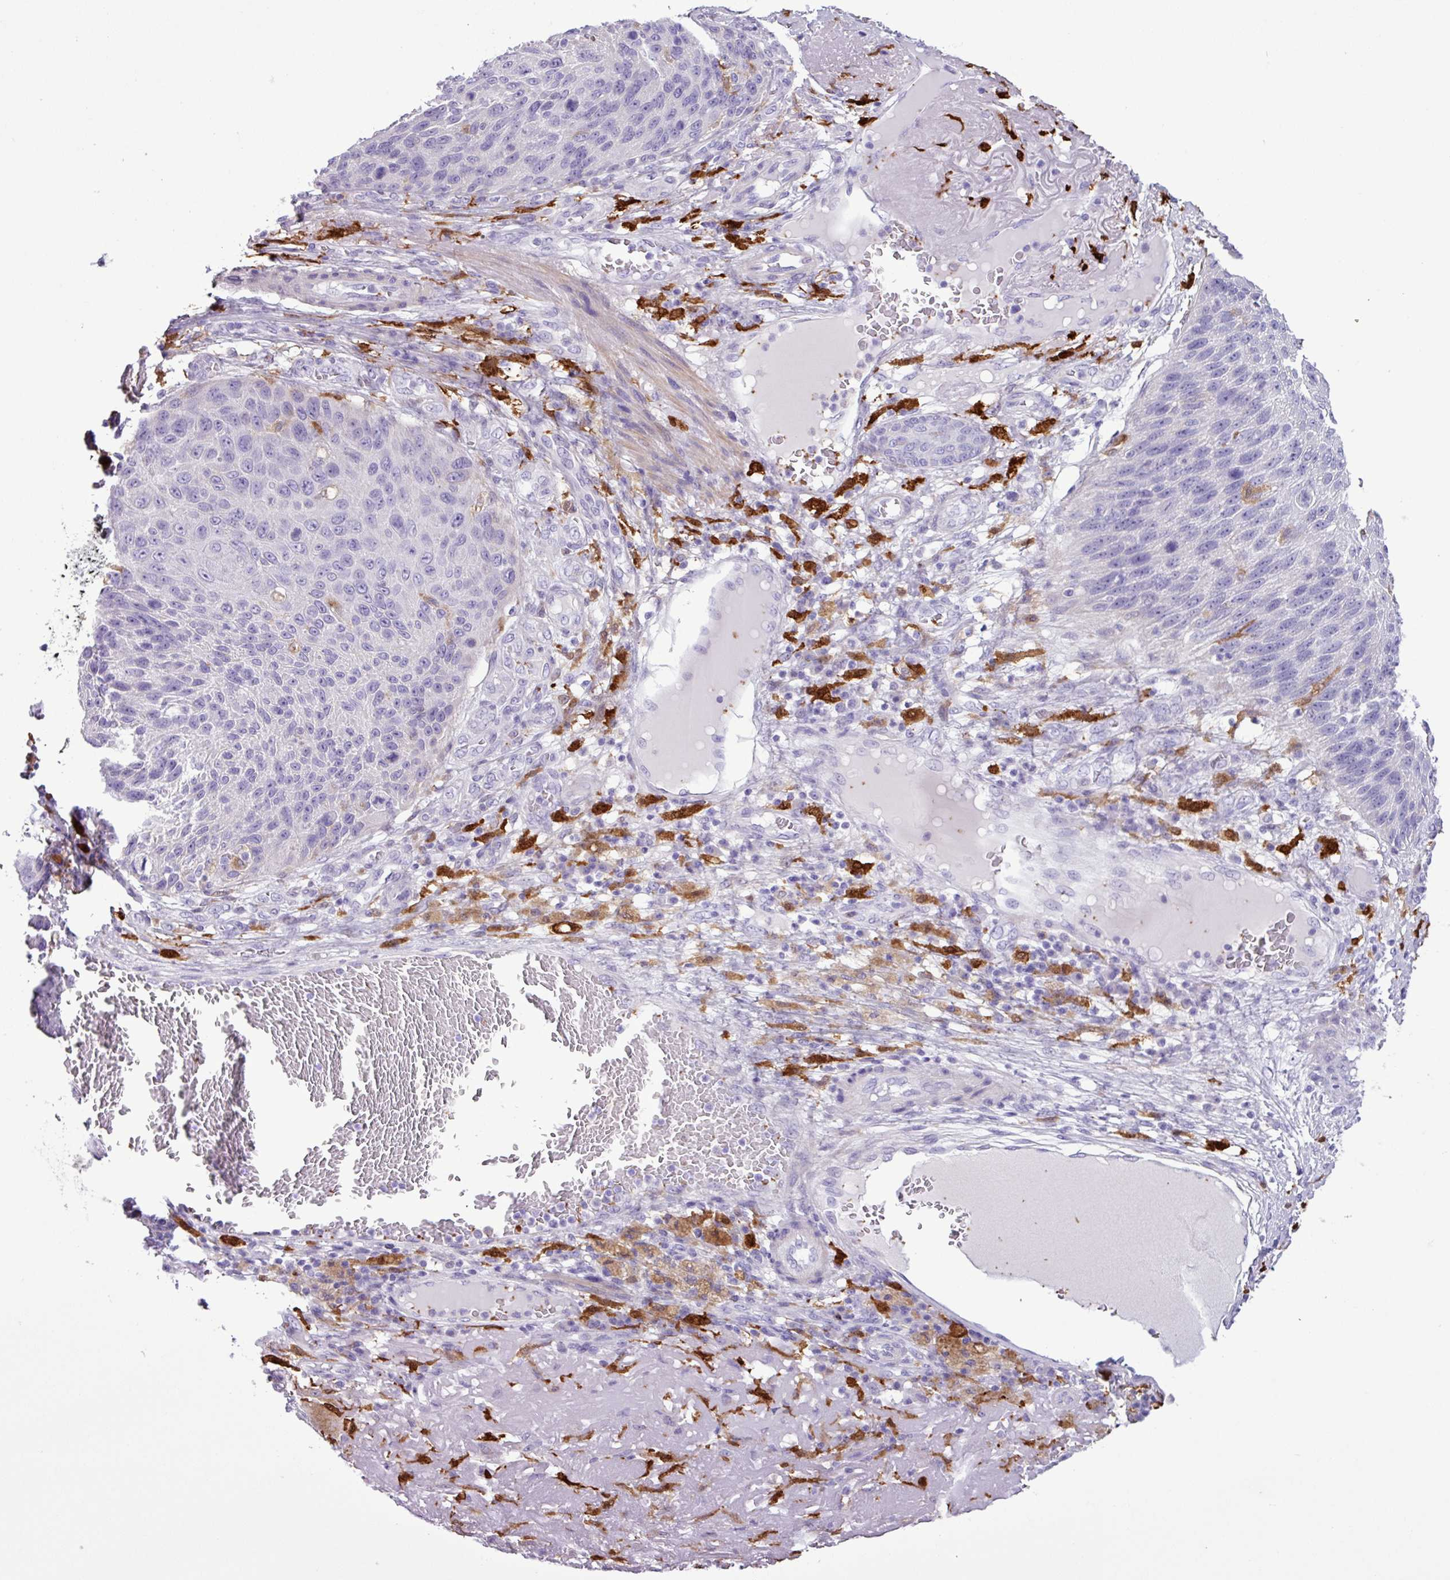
{"staining": {"intensity": "negative", "quantity": "none", "location": "none"}, "tissue": "skin cancer", "cell_type": "Tumor cells", "image_type": "cancer", "snomed": [{"axis": "morphology", "description": "Squamous cell carcinoma, NOS"}, {"axis": "topography", "description": "Skin"}], "caption": "Immunohistochemical staining of skin cancer (squamous cell carcinoma) reveals no significant staining in tumor cells.", "gene": "TMEM200C", "patient": {"sex": "female", "age": 88}}